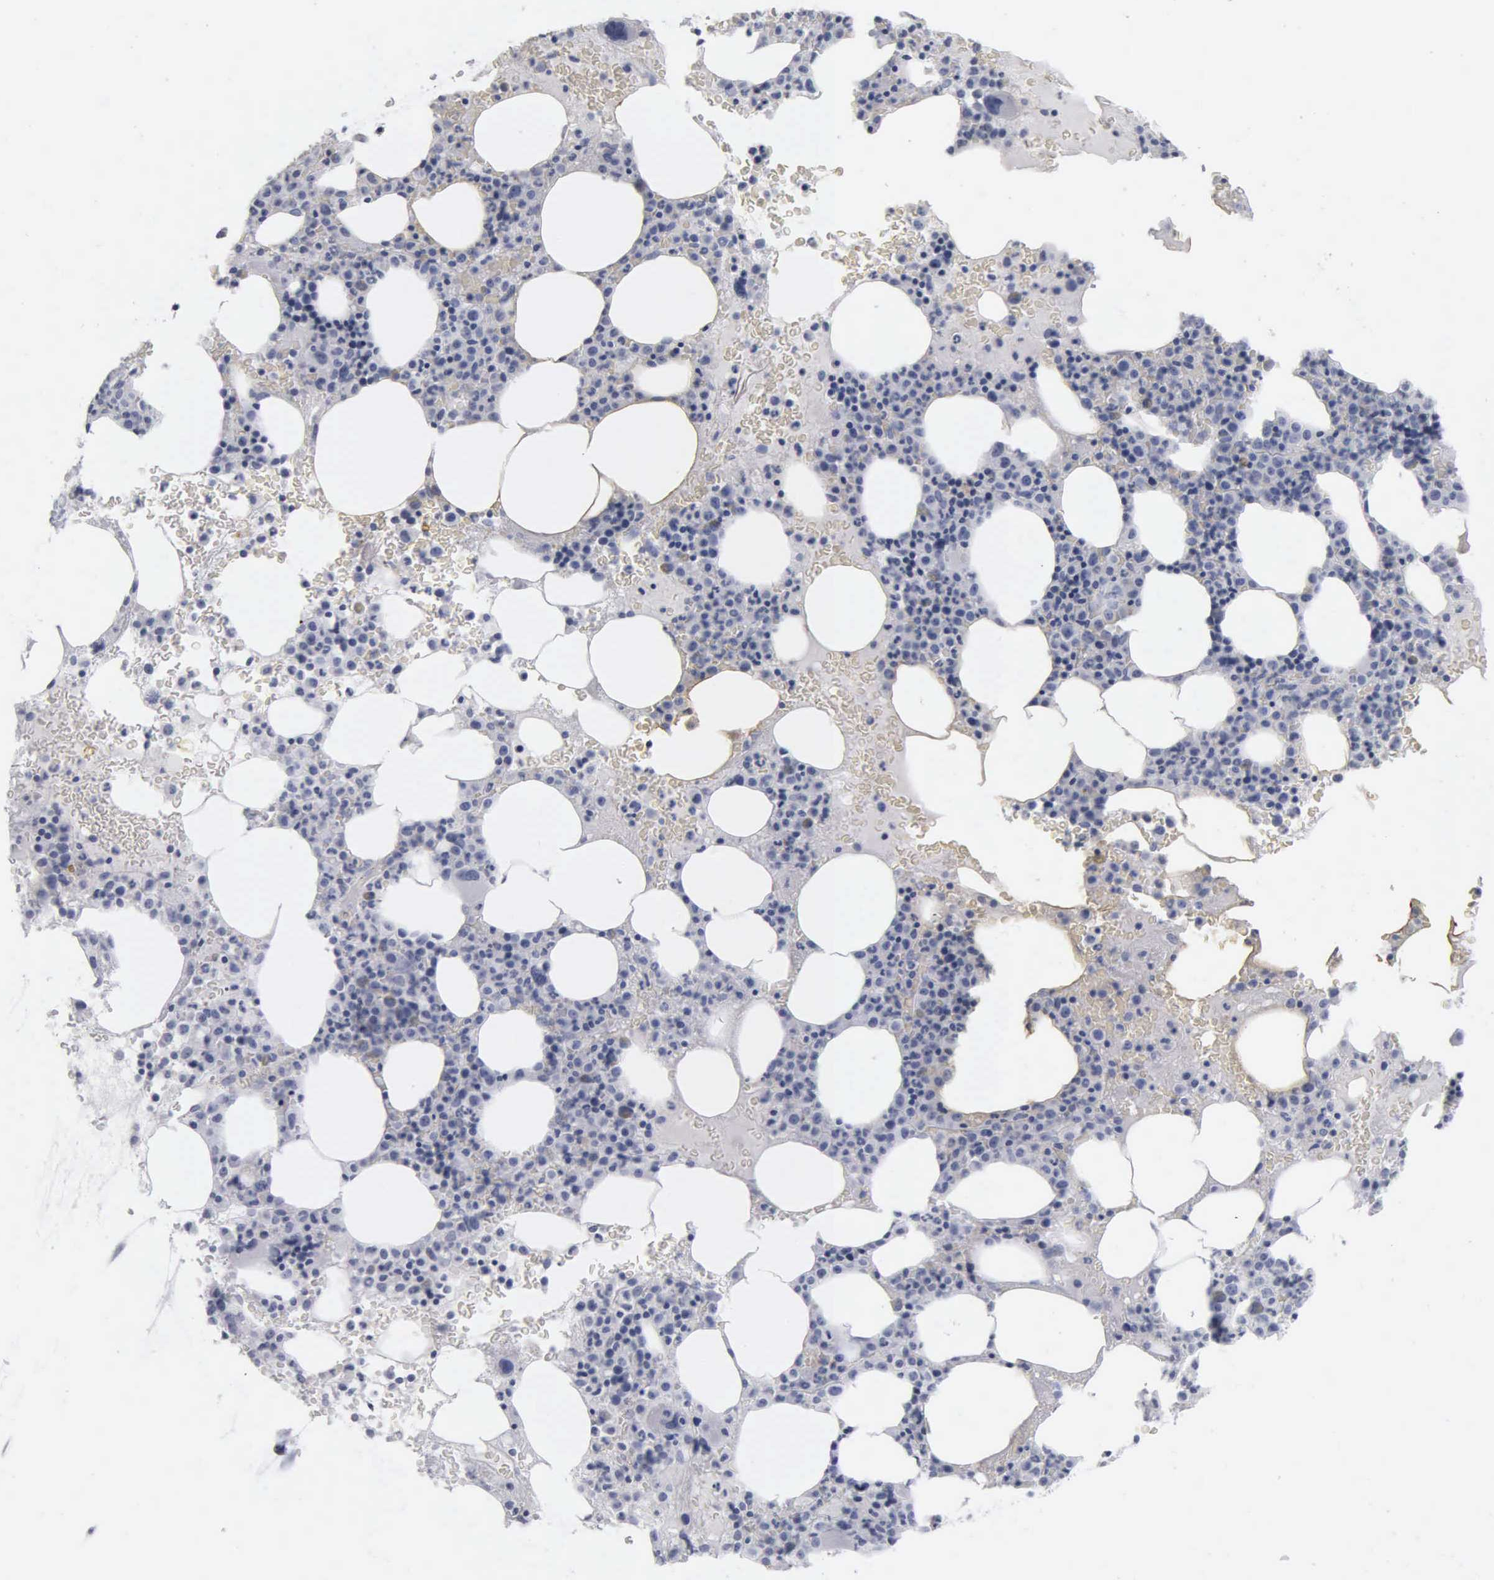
{"staining": {"intensity": "negative", "quantity": "none", "location": "none"}, "tissue": "bone marrow", "cell_type": "Hematopoietic cells", "image_type": "normal", "snomed": [{"axis": "morphology", "description": "Normal tissue, NOS"}, {"axis": "topography", "description": "Bone marrow"}], "caption": "IHC of normal bone marrow displays no expression in hematopoietic cells.", "gene": "DES", "patient": {"sex": "female", "age": 88}}